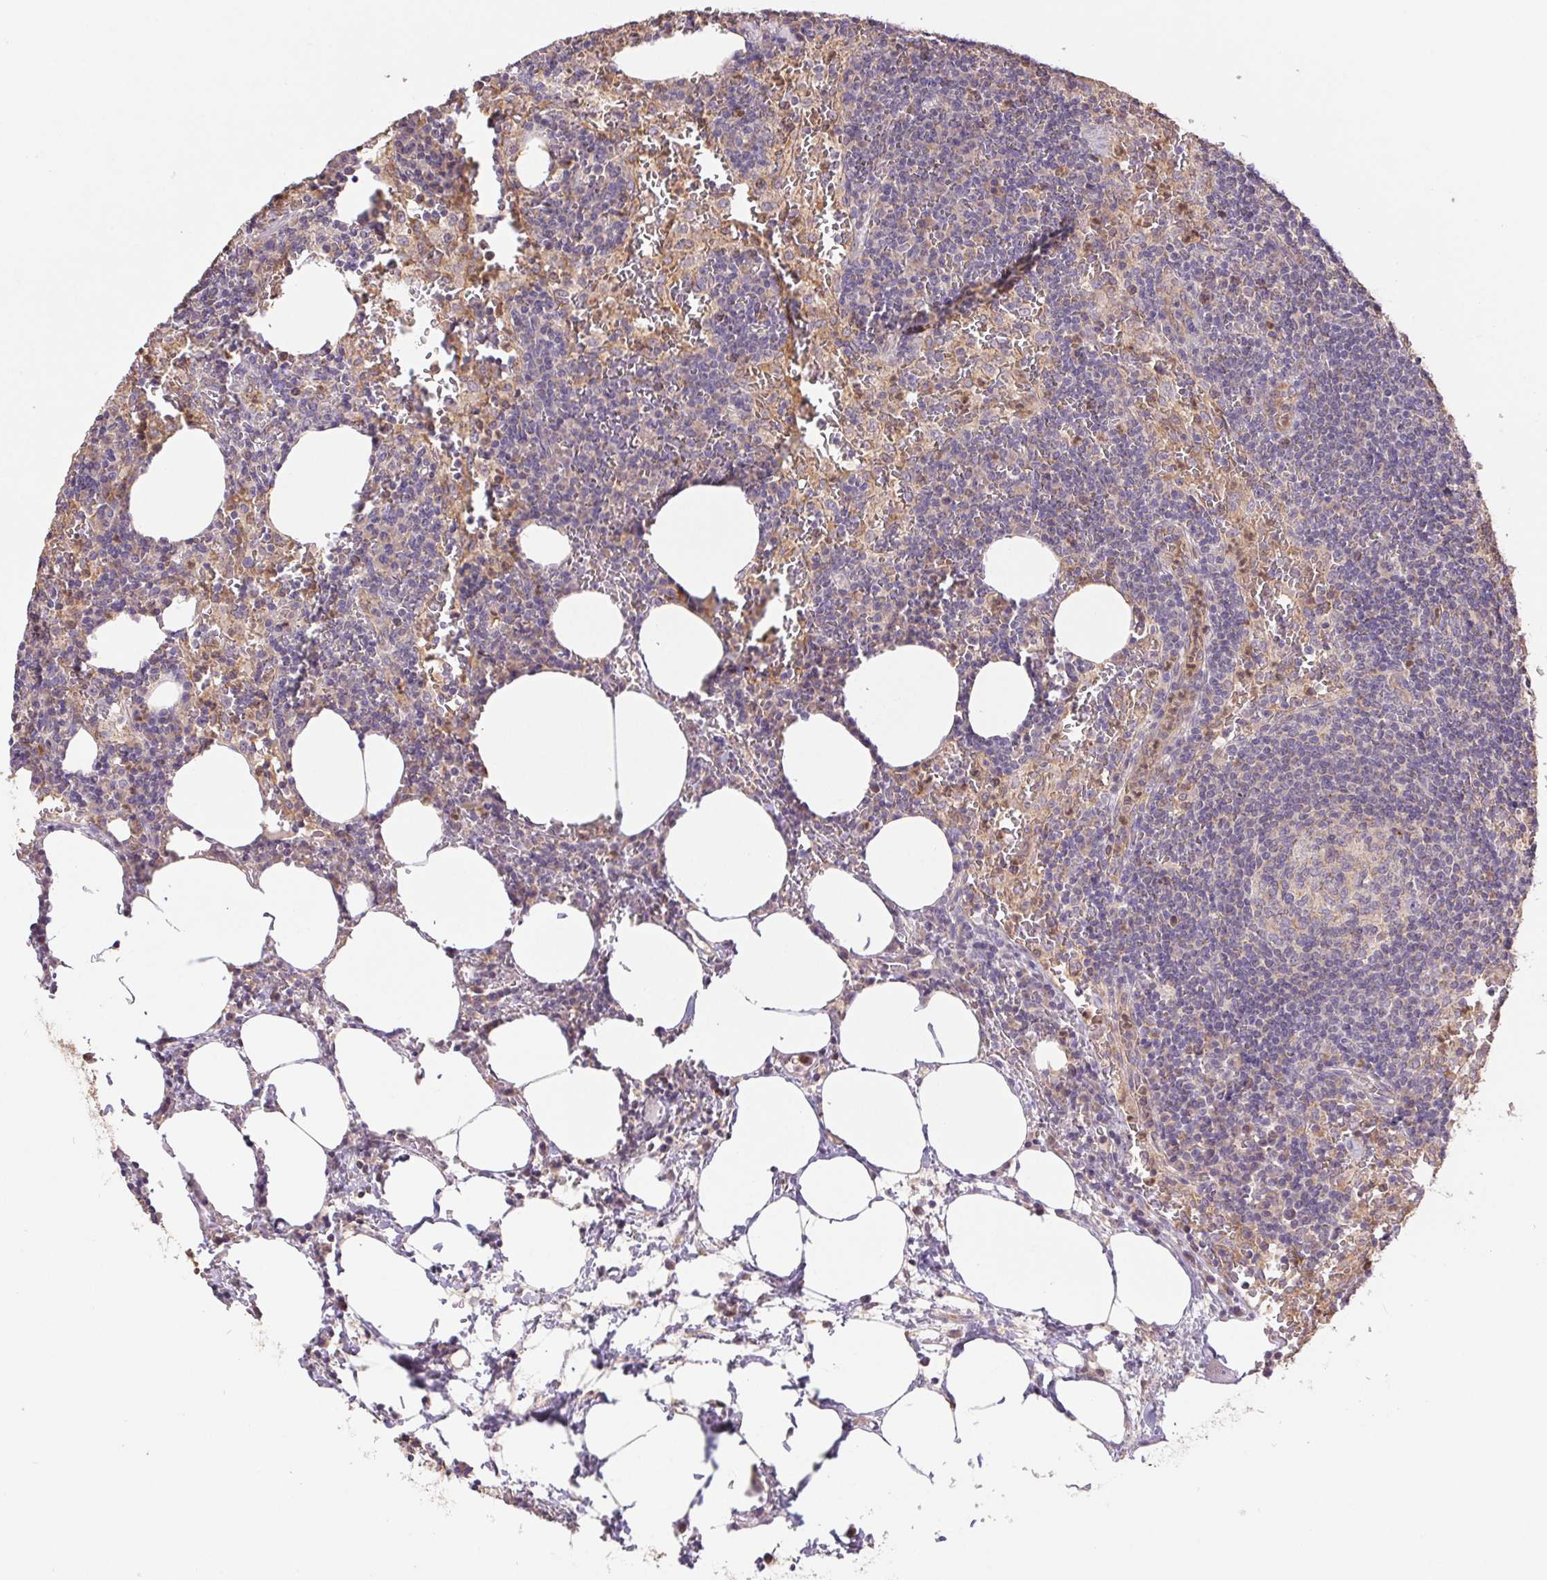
{"staining": {"intensity": "weak", "quantity": "<25%", "location": "cytoplasmic/membranous"}, "tissue": "lymph node", "cell_type": "Germinal center cells", "image_type": "normal", "snomed": [{"axis": "morphology", "description": "Normal tissue, NOS"}, {"axis": "topography", "description": "Lymph node"}], "caption": "Immunohistochemical staining of unremarkable lymph node reveals no significant positivity in germinal center cells.", "gene": "RAB11A", "patient": {"sex": "male", "age": 67}}